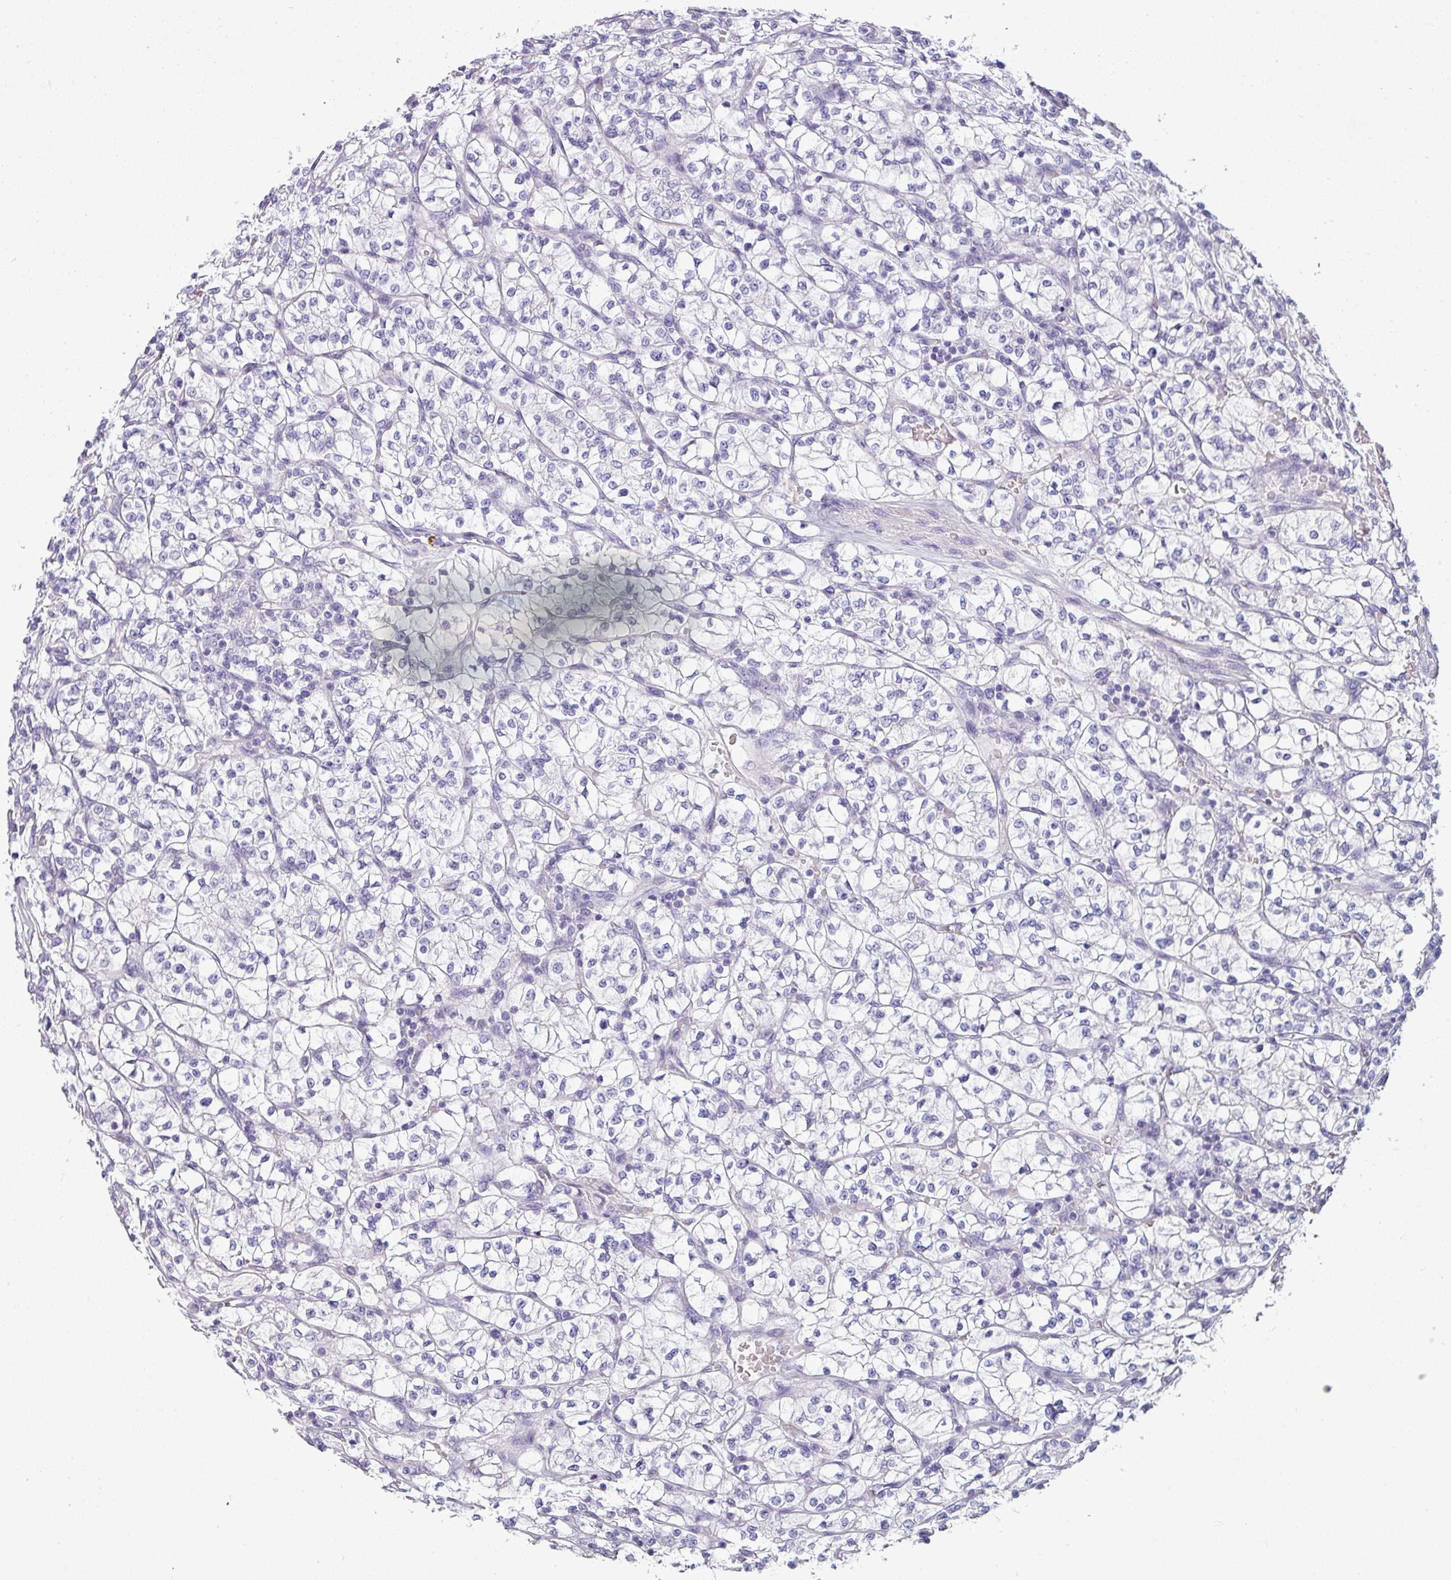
{"staining": {"intensity": "negative", "quantity": "none", "location": "none"}, "tissue": "renal cancer", "cell_type": "Tumor cells", "image_type": "cancer", "snomed": [{"axis": "morphology", "description": "Adenocarcinoma, NOS"}, {"axis": "topography", "description": "Kidney"}], "caption": "An IHC micrograph of renal cancer (adenocarcinoma) is shown. There is no staining in tumor cells of renal cancer (adenocarcinoma). The staining is performed using DAB (3,3'-diaminobenzidine) brown chromogen with nuclei counter-stained in using hematoxylin.", "gene": "VCX2", "patient": {"sex": "female", "age": 64}}